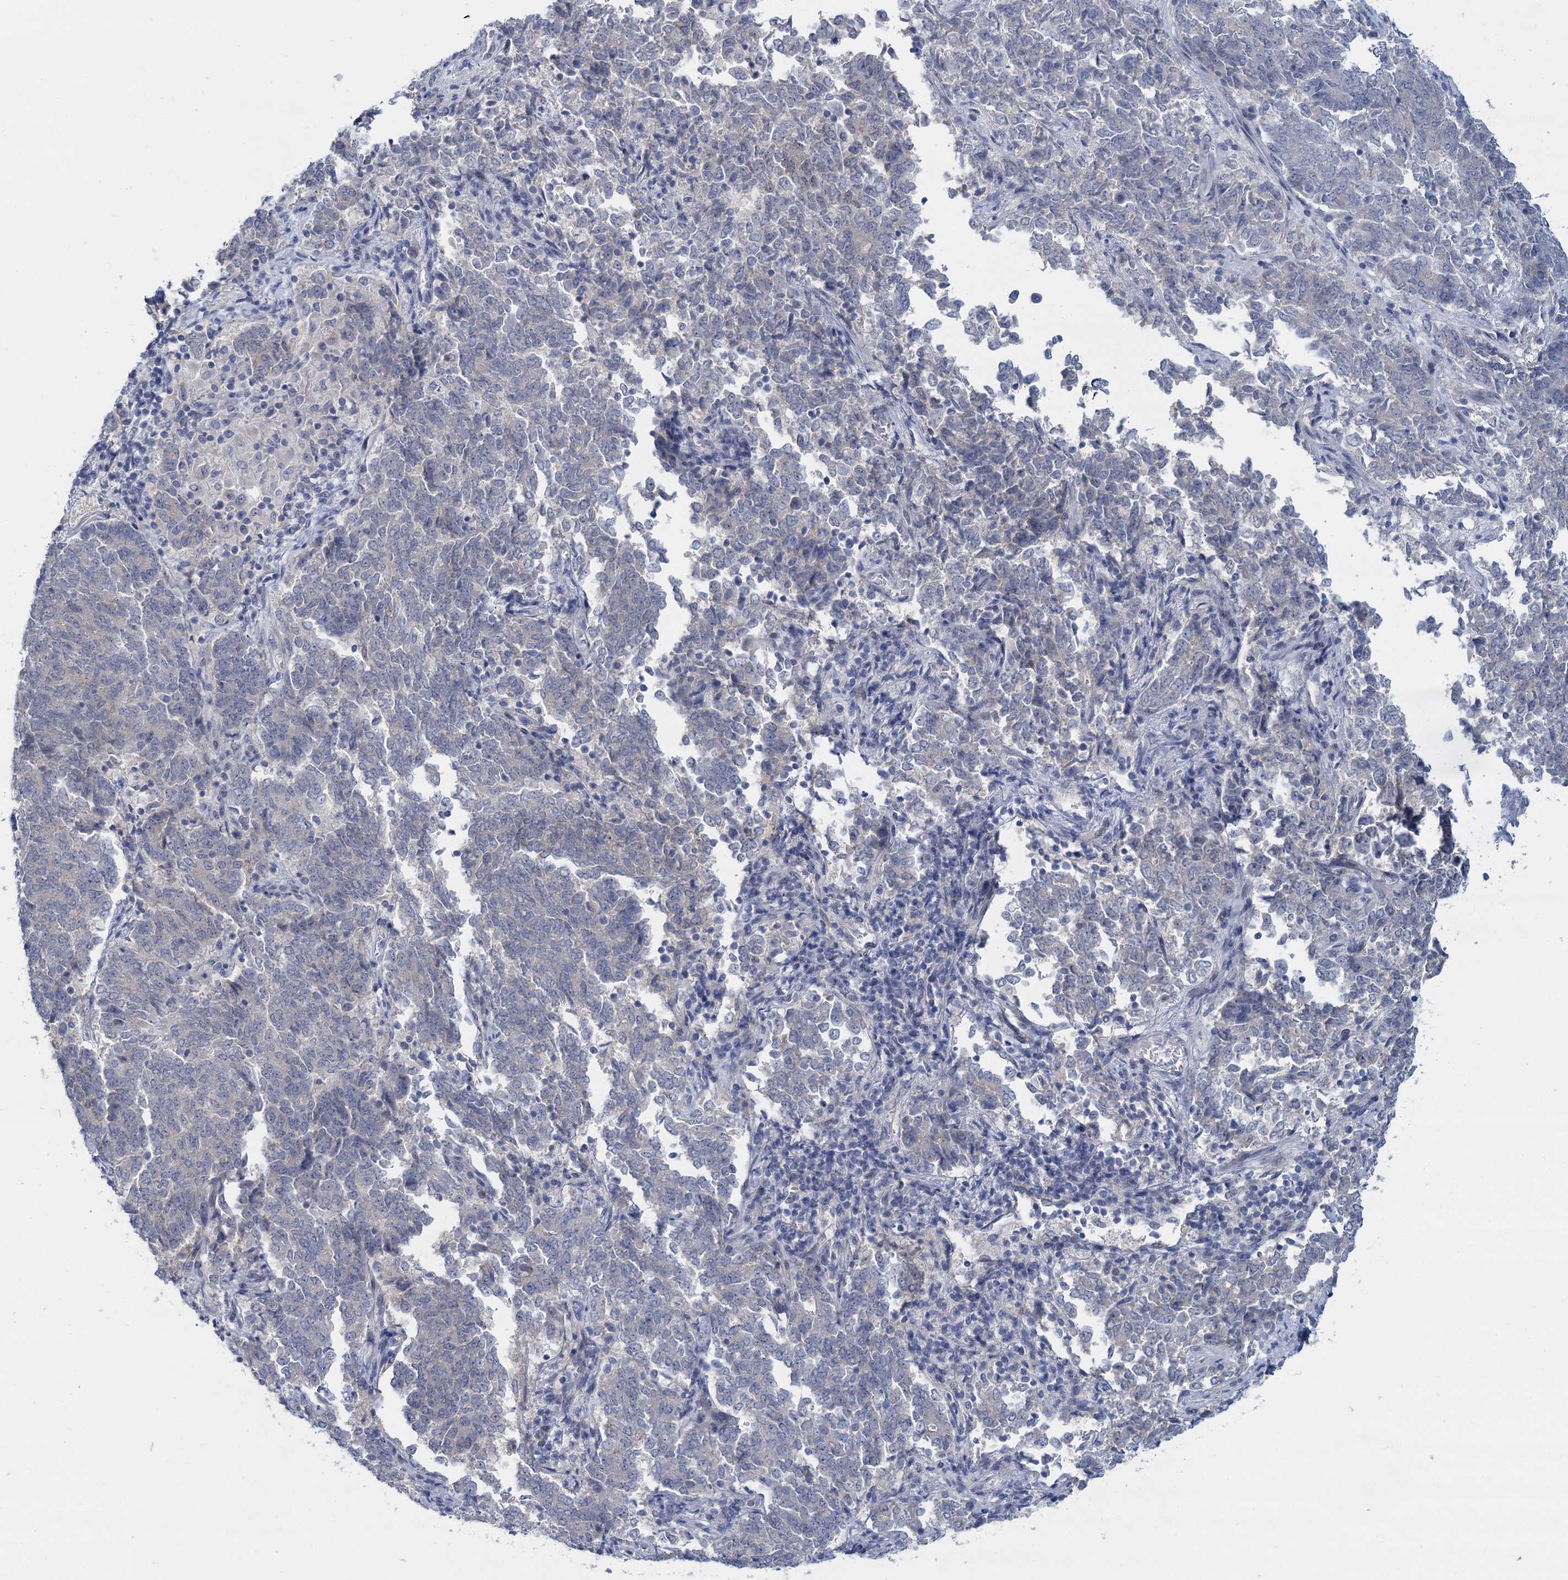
{"staining": {"intensity": "negative", "quantity": "none", "location": "none"}, "tissue": "endometrial cancer", "cell_type": "Tumor cells", "image_type": "cancer", "snomed": [{"axis": "morphology", "description": "Adenocarcinoma, NOS"}, {"axis": "topography", "description": "Endometrium"}], "caption": "Immunohistochemistry (IHC) photomicrograph of neoplastic tissue: endometrial cancer (adenocarcinoma) stained with DAB demonstrates no significant protein positivity in tumor cells. (DAB (3,3'-diaminobenzidine) immunohistochemistry visualized using brightfield microscopy, high magnification).", "gene": "ACRBP", "patient": {"sex": "female", "age": 80}}